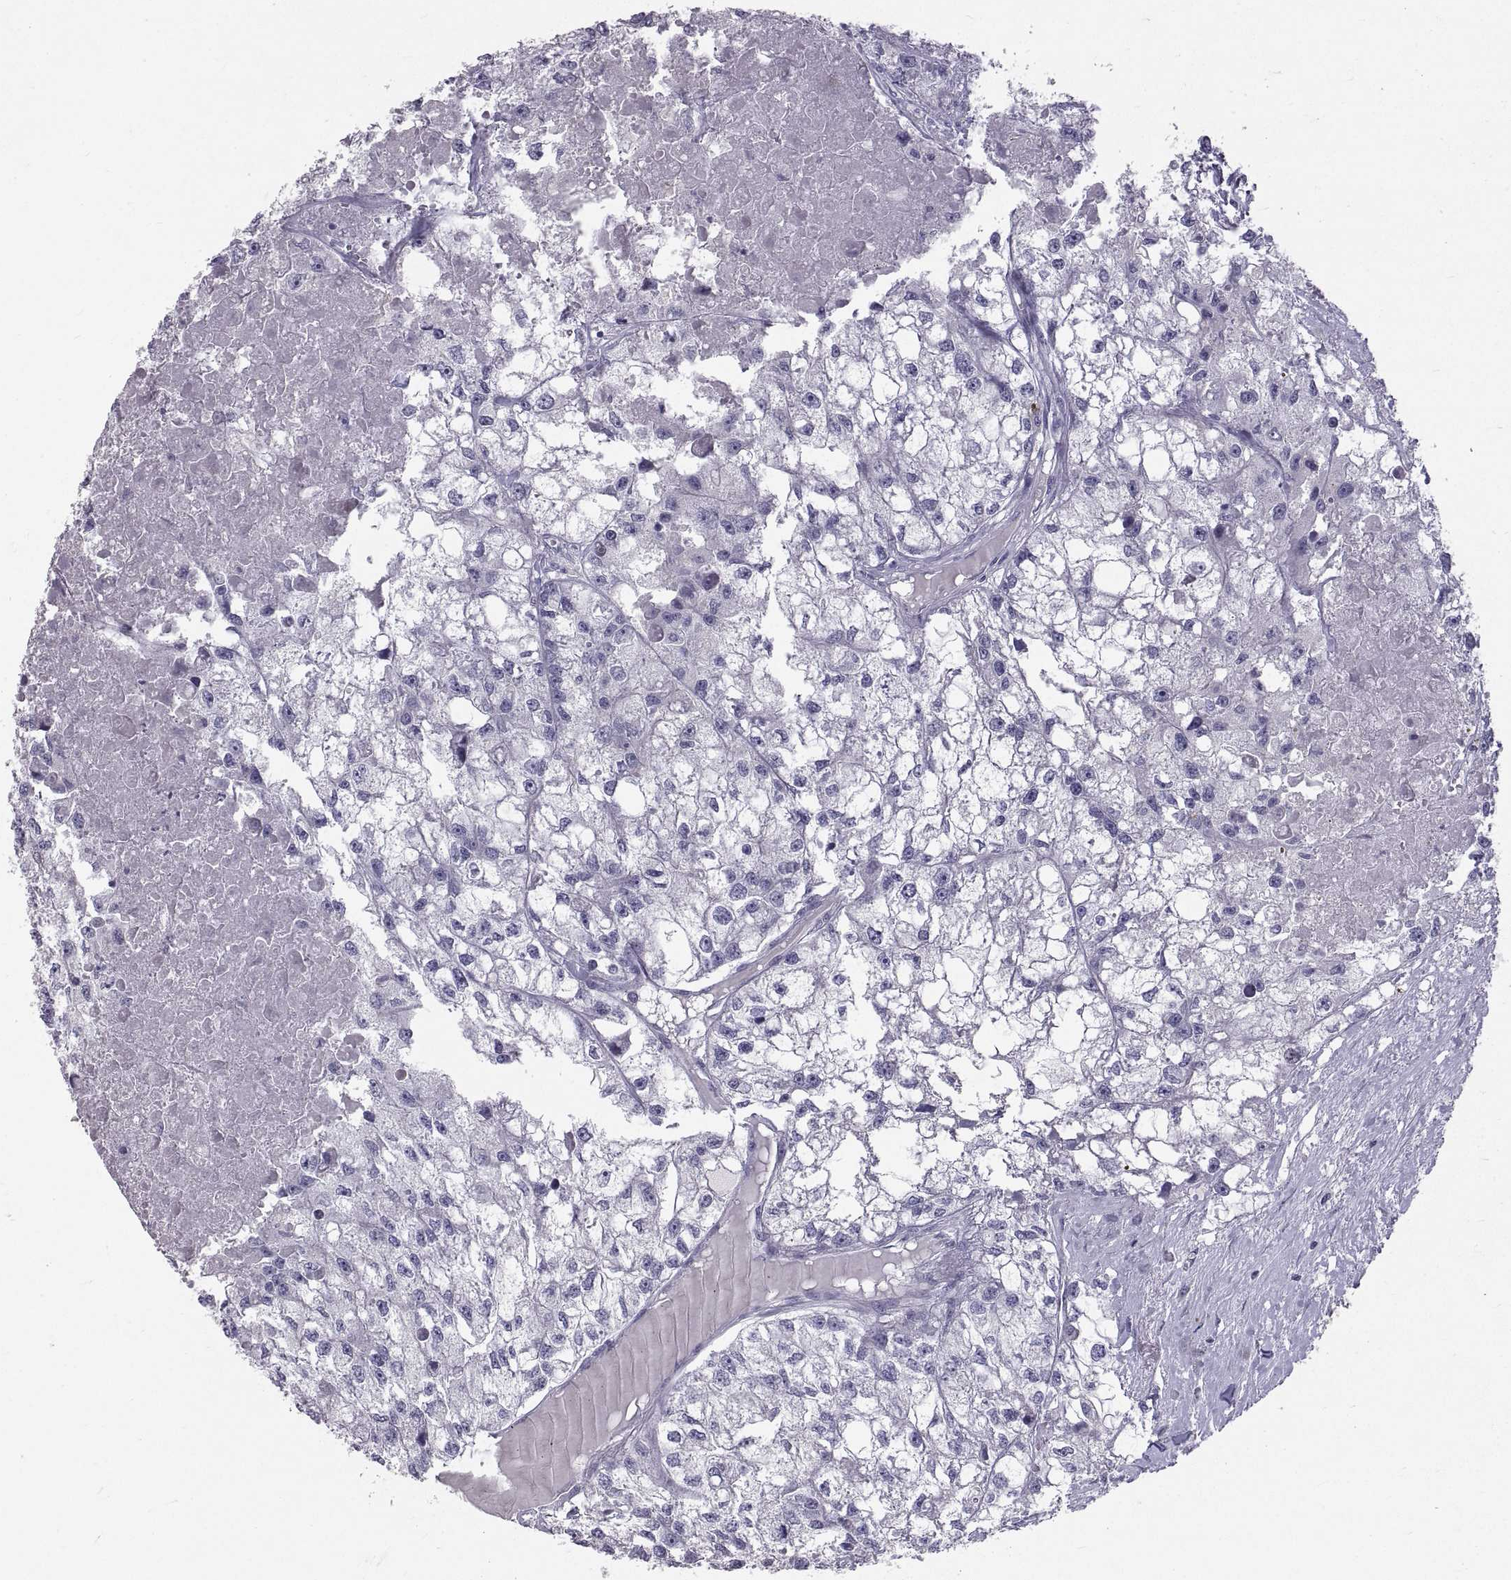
{"staining": {"intensity": "negative", "quantity": "none", "location": "none"}, "tissue": "renal cancer", "cell_type": "Tumor cells", "image_type": "cancer", "snomed": [{"axis": "morphology", "description": "Adenocarcinoma, NOS"}, {"axis": "topography", "description": "Kidney"}], "caption": "The image reveals no staining of tumor cells in renal cancer.", "gene": "PTN", "patient": {"sex": "male", "age": 56}}